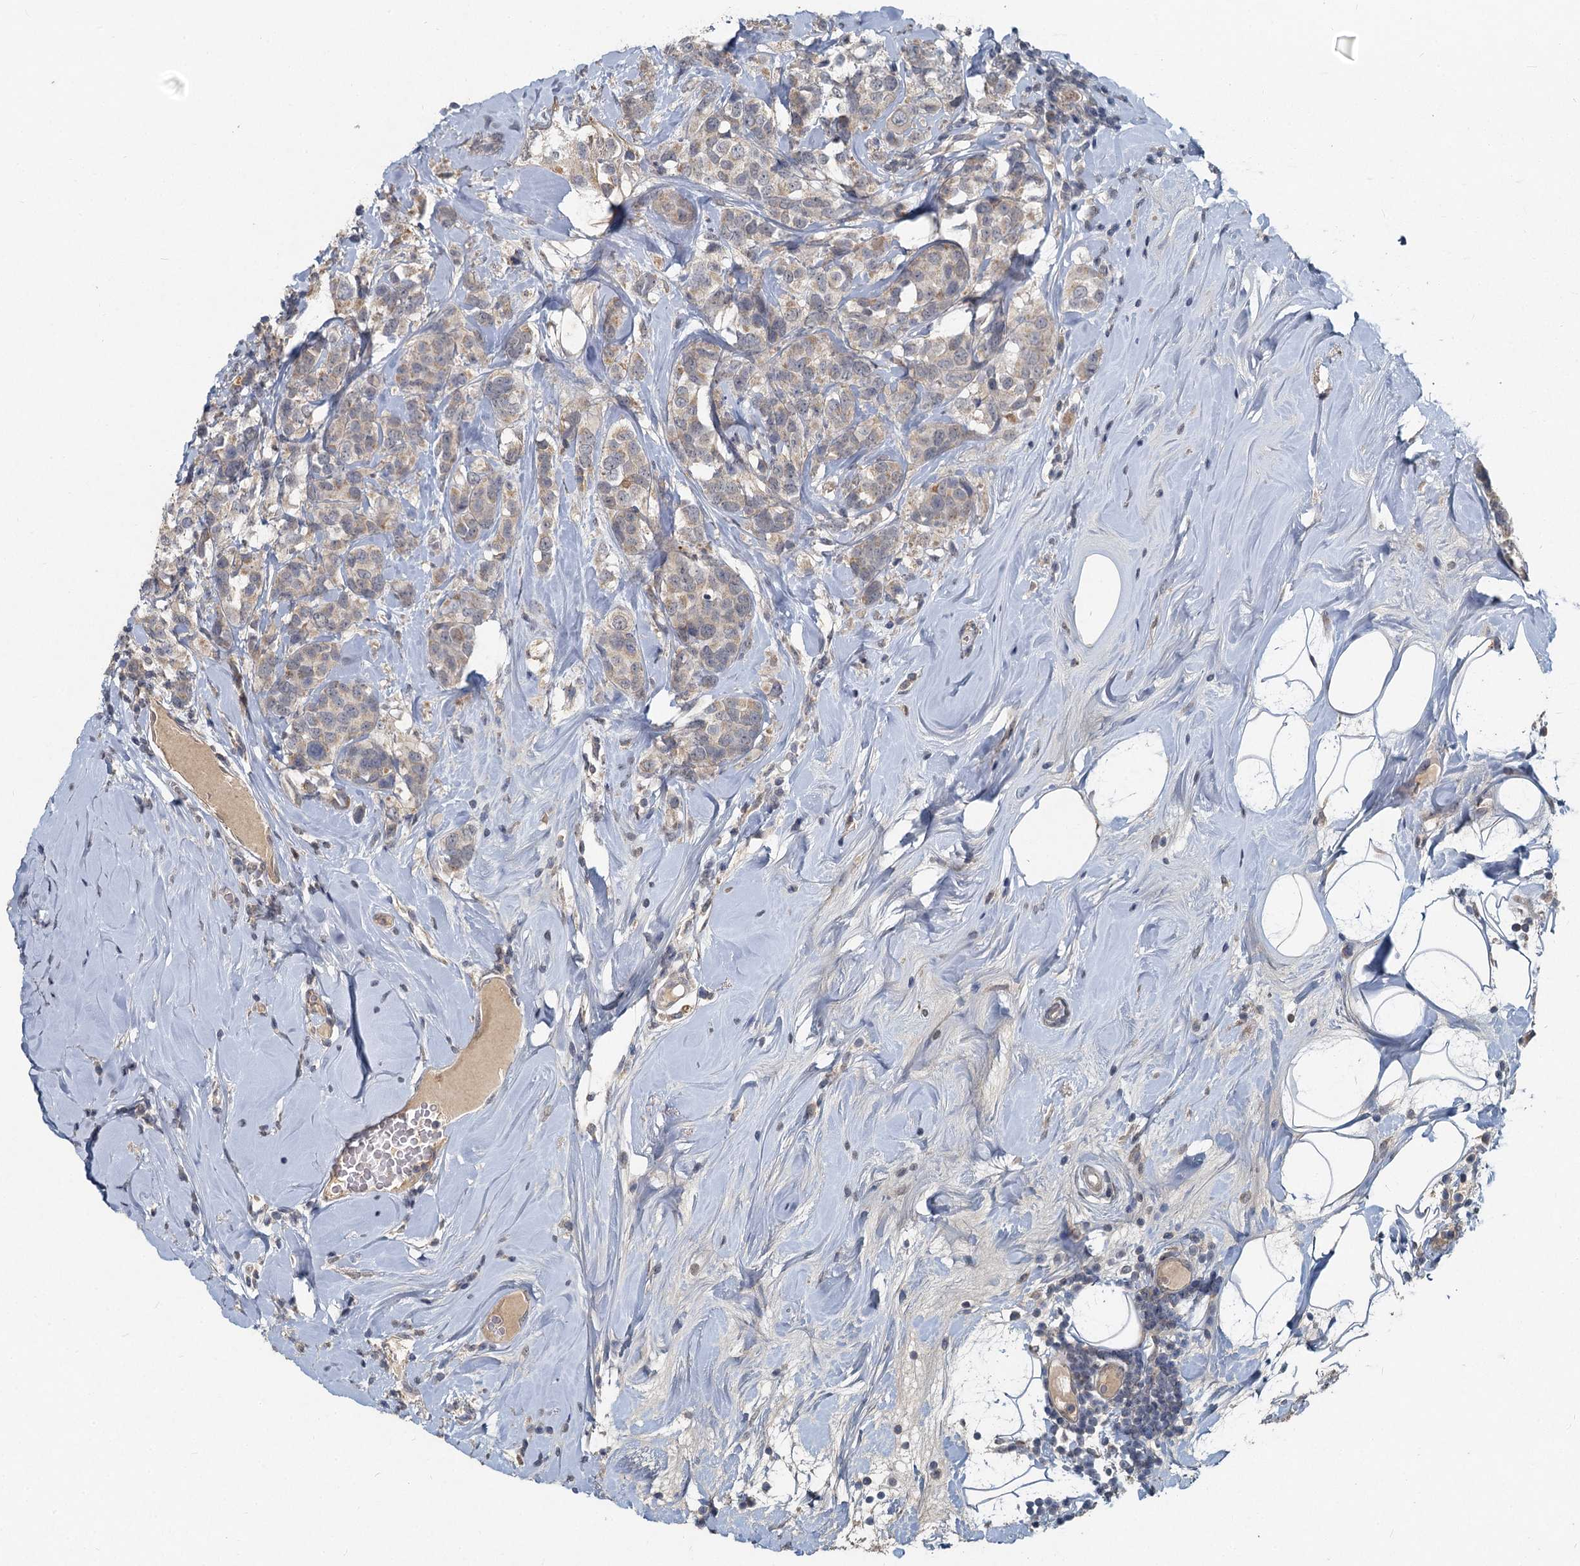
{"staining": {"intensity": "weak", "quantity": "25%-75%", "location": "cytoplasmic/membranous"}, "tissue": "breast cancer", "cell_type": "Tumor cells", "image_type": "cancer", "snomed": [{"axis": "morphology", "description": "Lobular carcinoma"}, {"axis": "topography", "description": "Breast"}], "caption": "Tumor cells display low levels of weak cytoplasmic/membranous staining in about 25%-75% of cells in human breast cancer (lobular carcinoma). The staining was performed using DAB (3,3'-diaminobenzidine) to visualize the protein expression in brown, while the nuclei were stained in blue with hematoxylin (Magnification: 20x).", "gene": "HERC3", "patient": {"sex": "female", "age": 59}}